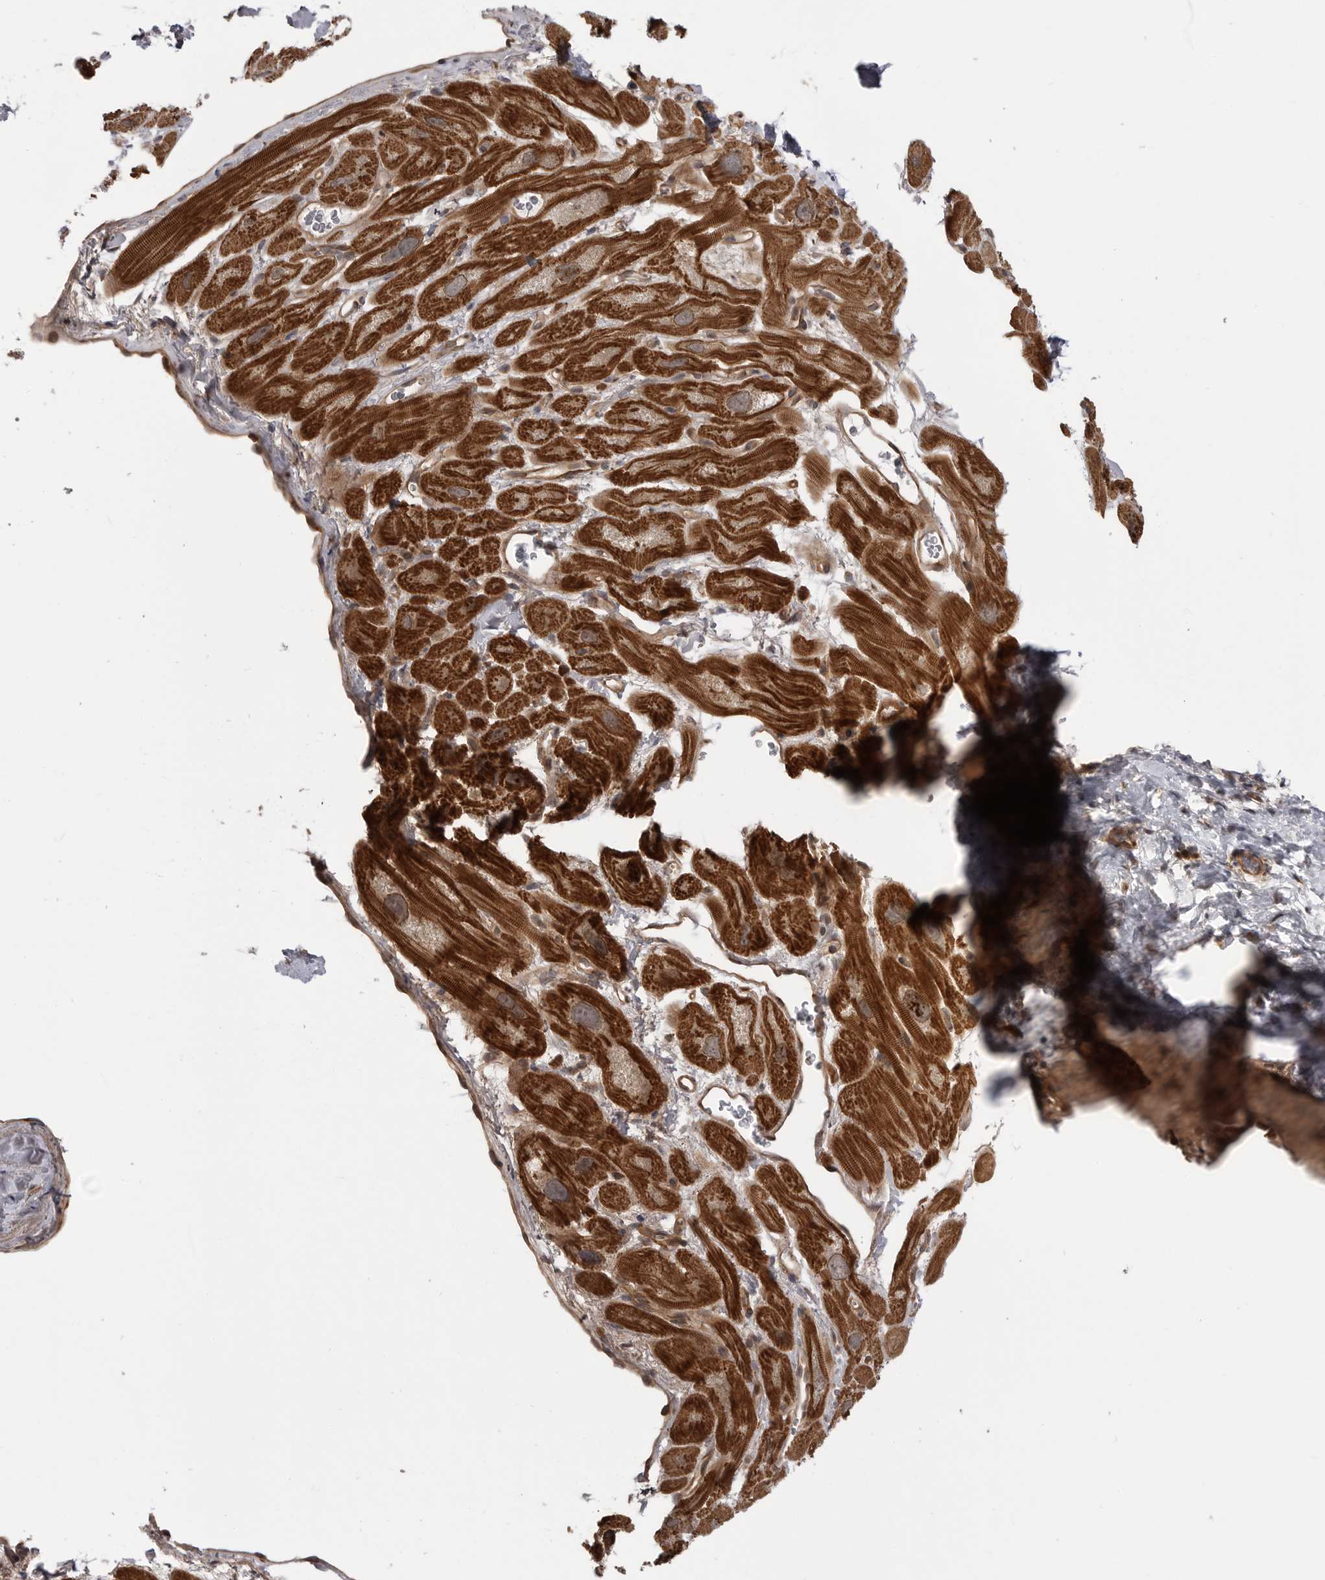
{"staining": {"intensity": "strong", "quantity": ">75%", "location": "cytoplasmic/membranous"}, "tissue": "heart muscle", "cell_type": "Cardiomyocytes", "image_type": "normal", "snomed": [{"axis": "morphology", "description": "Normal tissue, NOS"}, {"axis": "topography", "description": "Heart"}], "caption": "Immunohistochemical staining of unremarkable human heart muscle shows >75% levels of strong cytoplasmic/membranous protein staining in about >75% of cardiomyocytes.", "gene": "PDCL", "patient": {"sex": "male", "age": 49}}